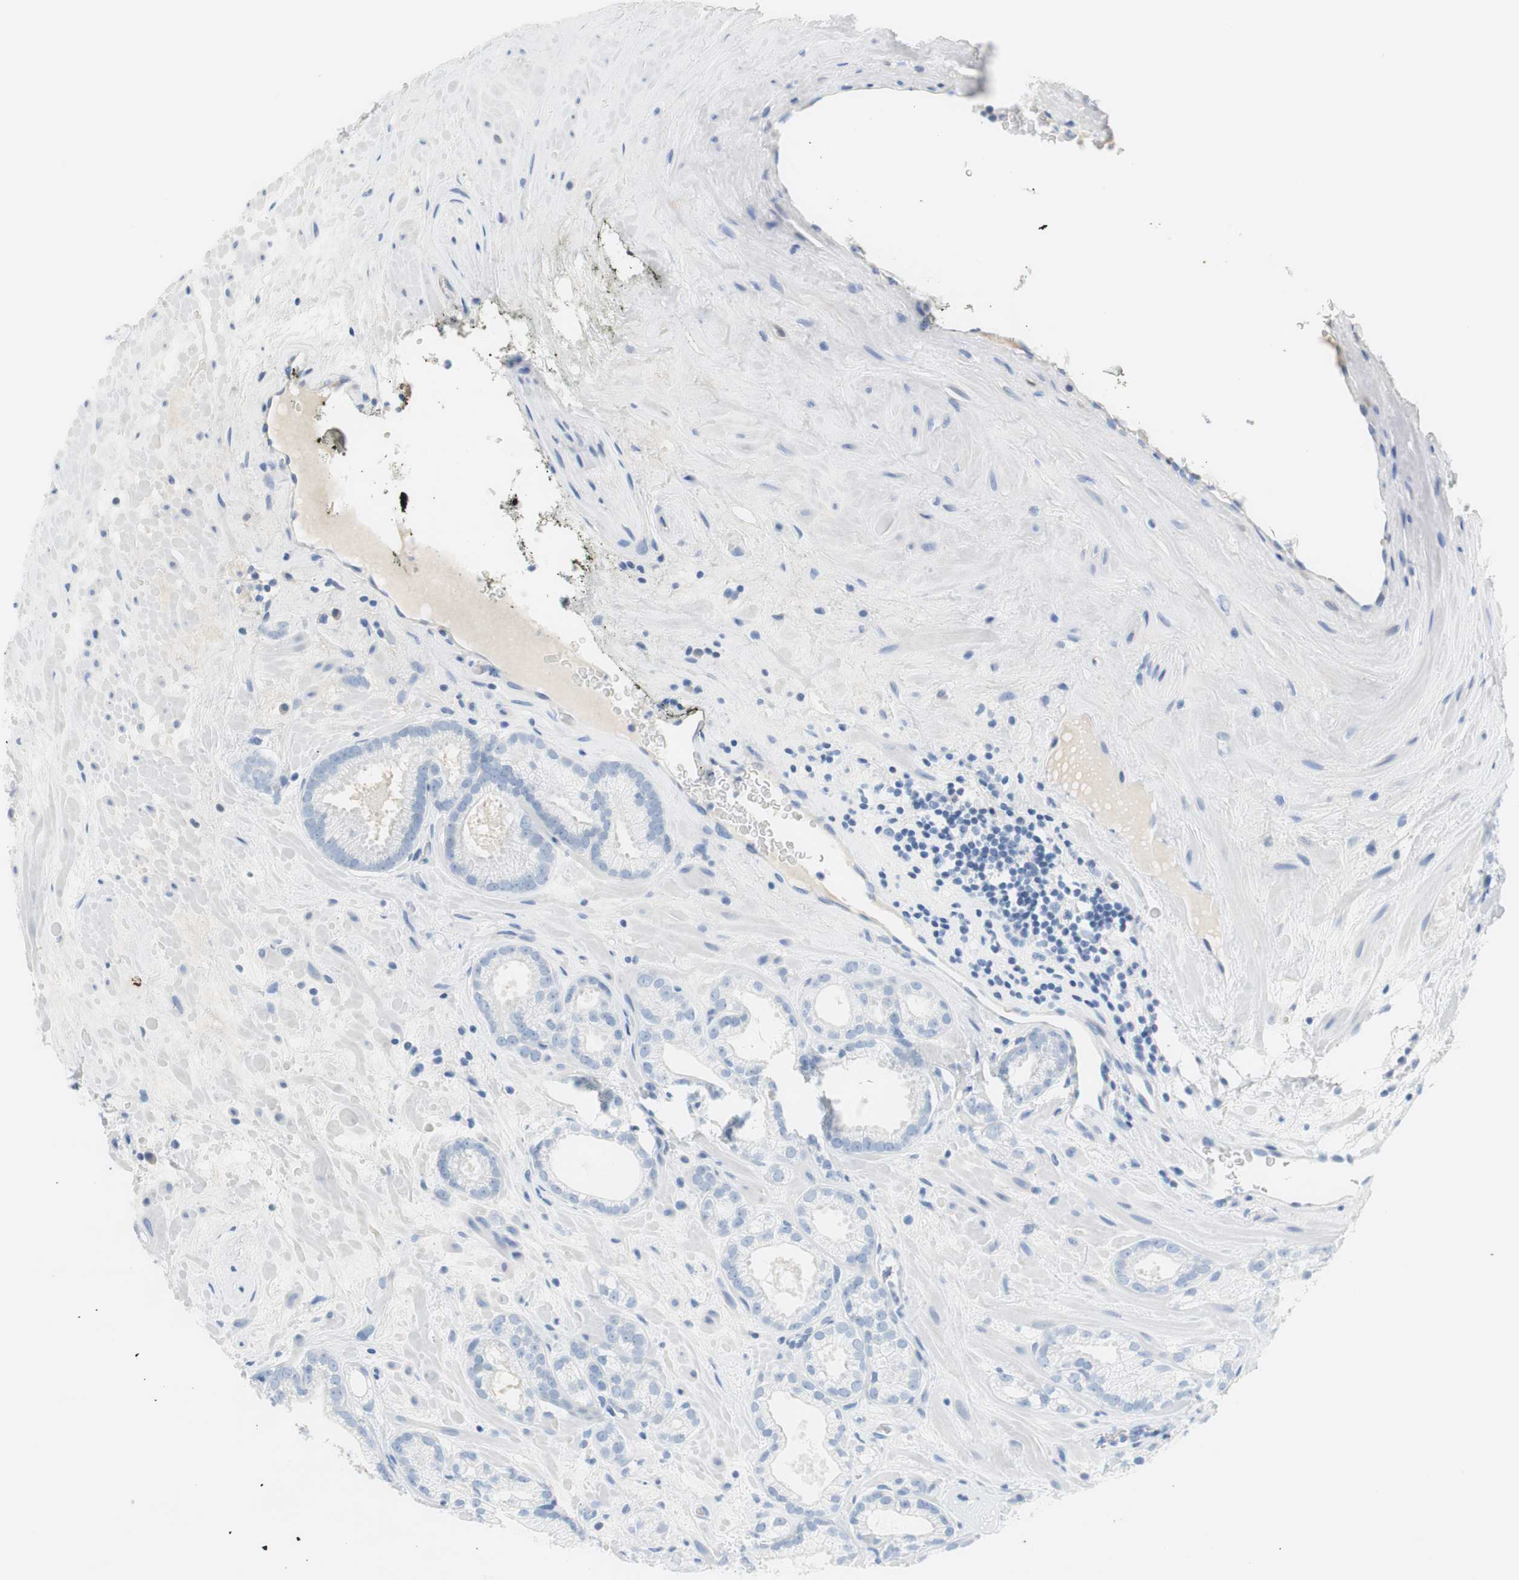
{"staining": {"intensity": "negative", "quantity": "none", "location": "none"}, "tissue": "prostate cancer", "cell_type": "Tumor cells", "image_type": "cancer", "snomed": [{"axis": "morphology", "description": "Adenocarcinoma, Low grade"}, {"axis": "topography", "description": "Prostate"}], "caption": "Immunohistochemistry (IHC) image of prostate adenocarcinoma (low-grade) stained for a protein (brown), which reveals no expression in tumor cells.", "gene": "MYH1", "patient": {"sex": "male", "age": 57}}